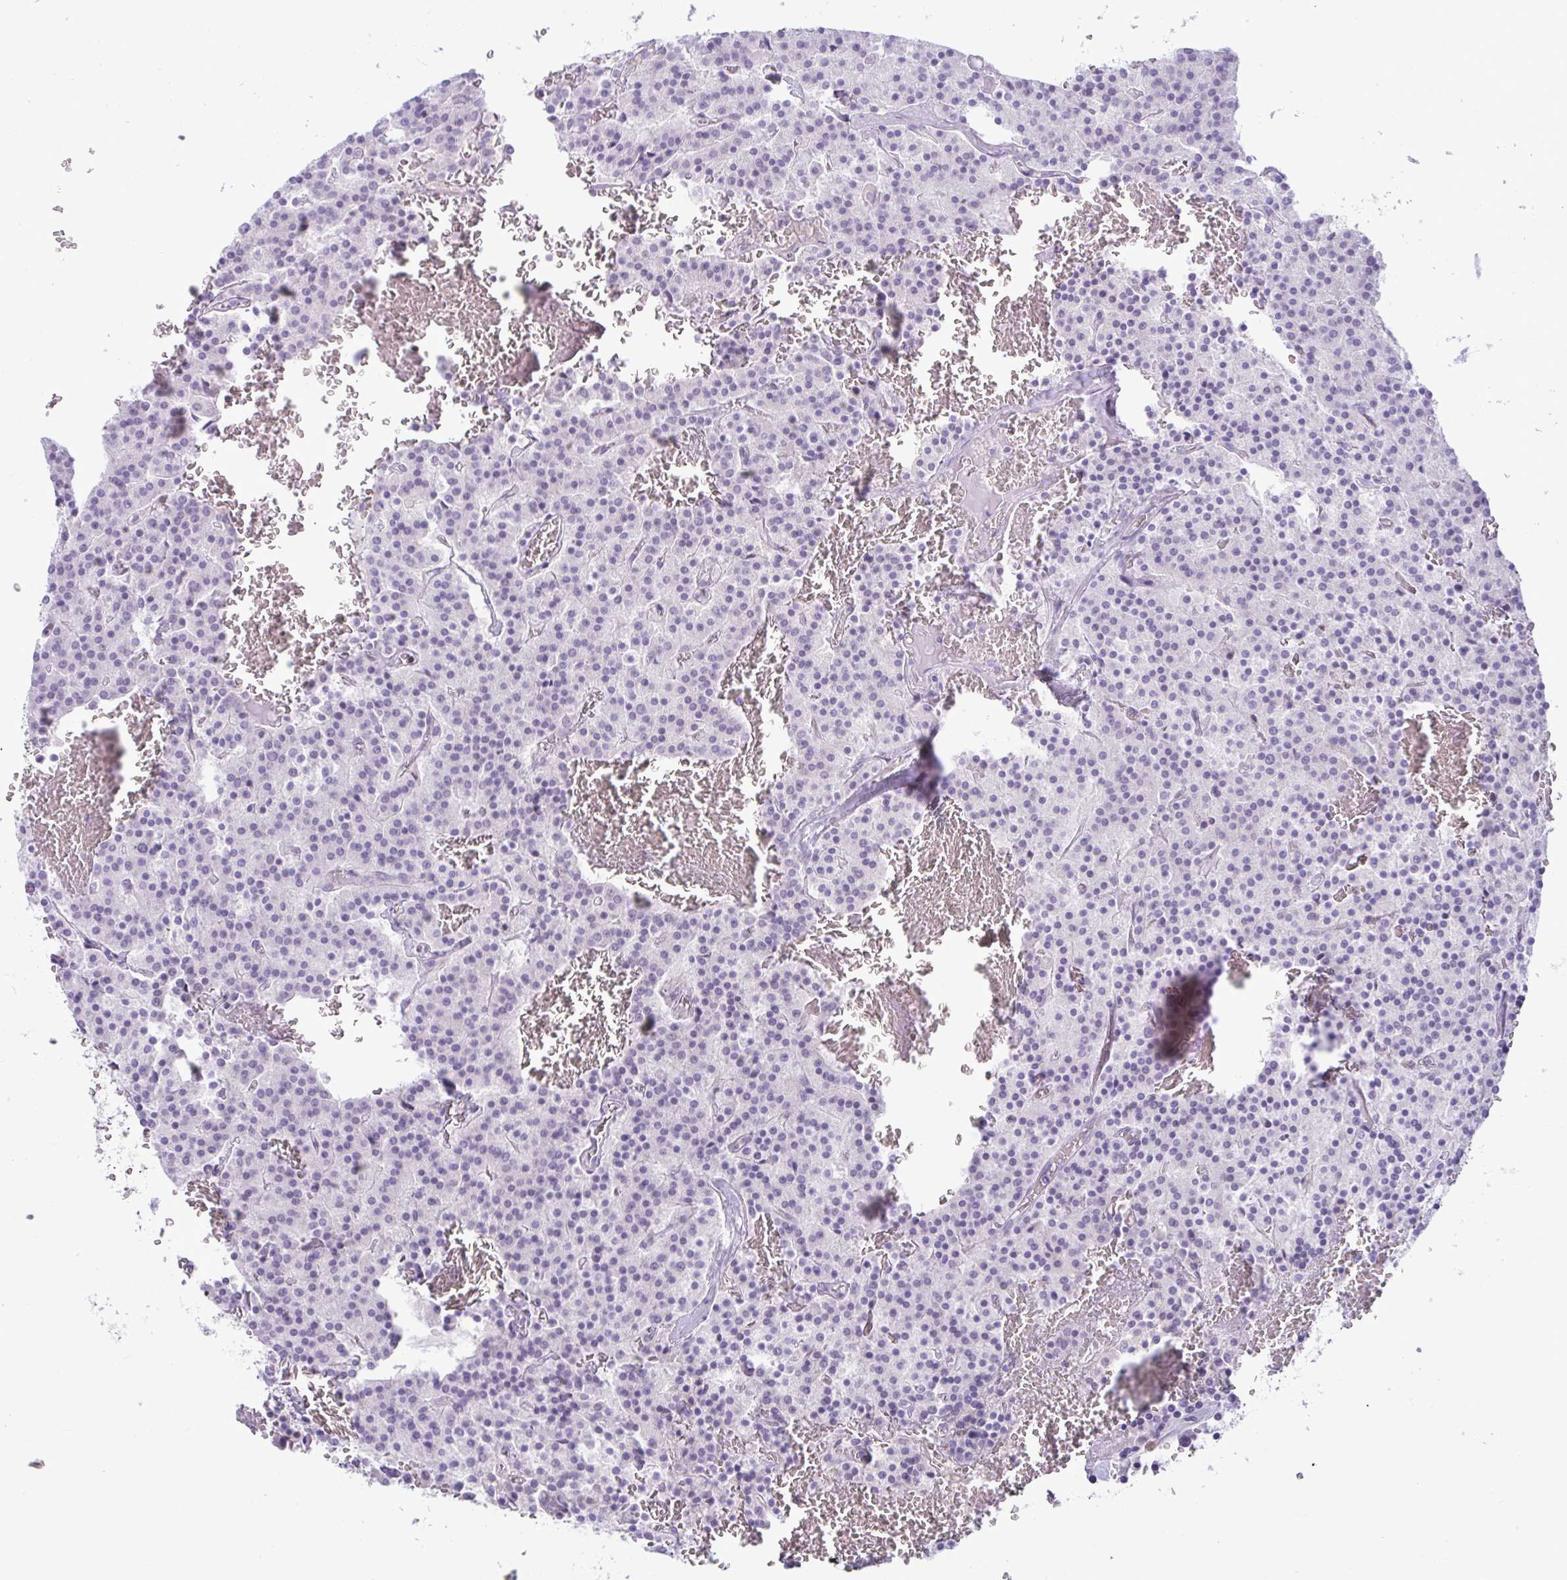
{"staining": {"intensity": "negative", "quantity": "none", "location": "none"}, "tissue": "carcinoid", "cell_type": "Tumor cells", "image_type": "cancer", "snomed": [{"axis": "morphology", "description": "Carcinoid, malignant, NOS"}, {"axis": "topography", "description": "Lung"}], "caption": "Carcinoid was stained to show a protein in brown. There is no significant staining in tumor cells.", "gene": "WNT9B", "patient": {"sex": "male", "age": 70}}